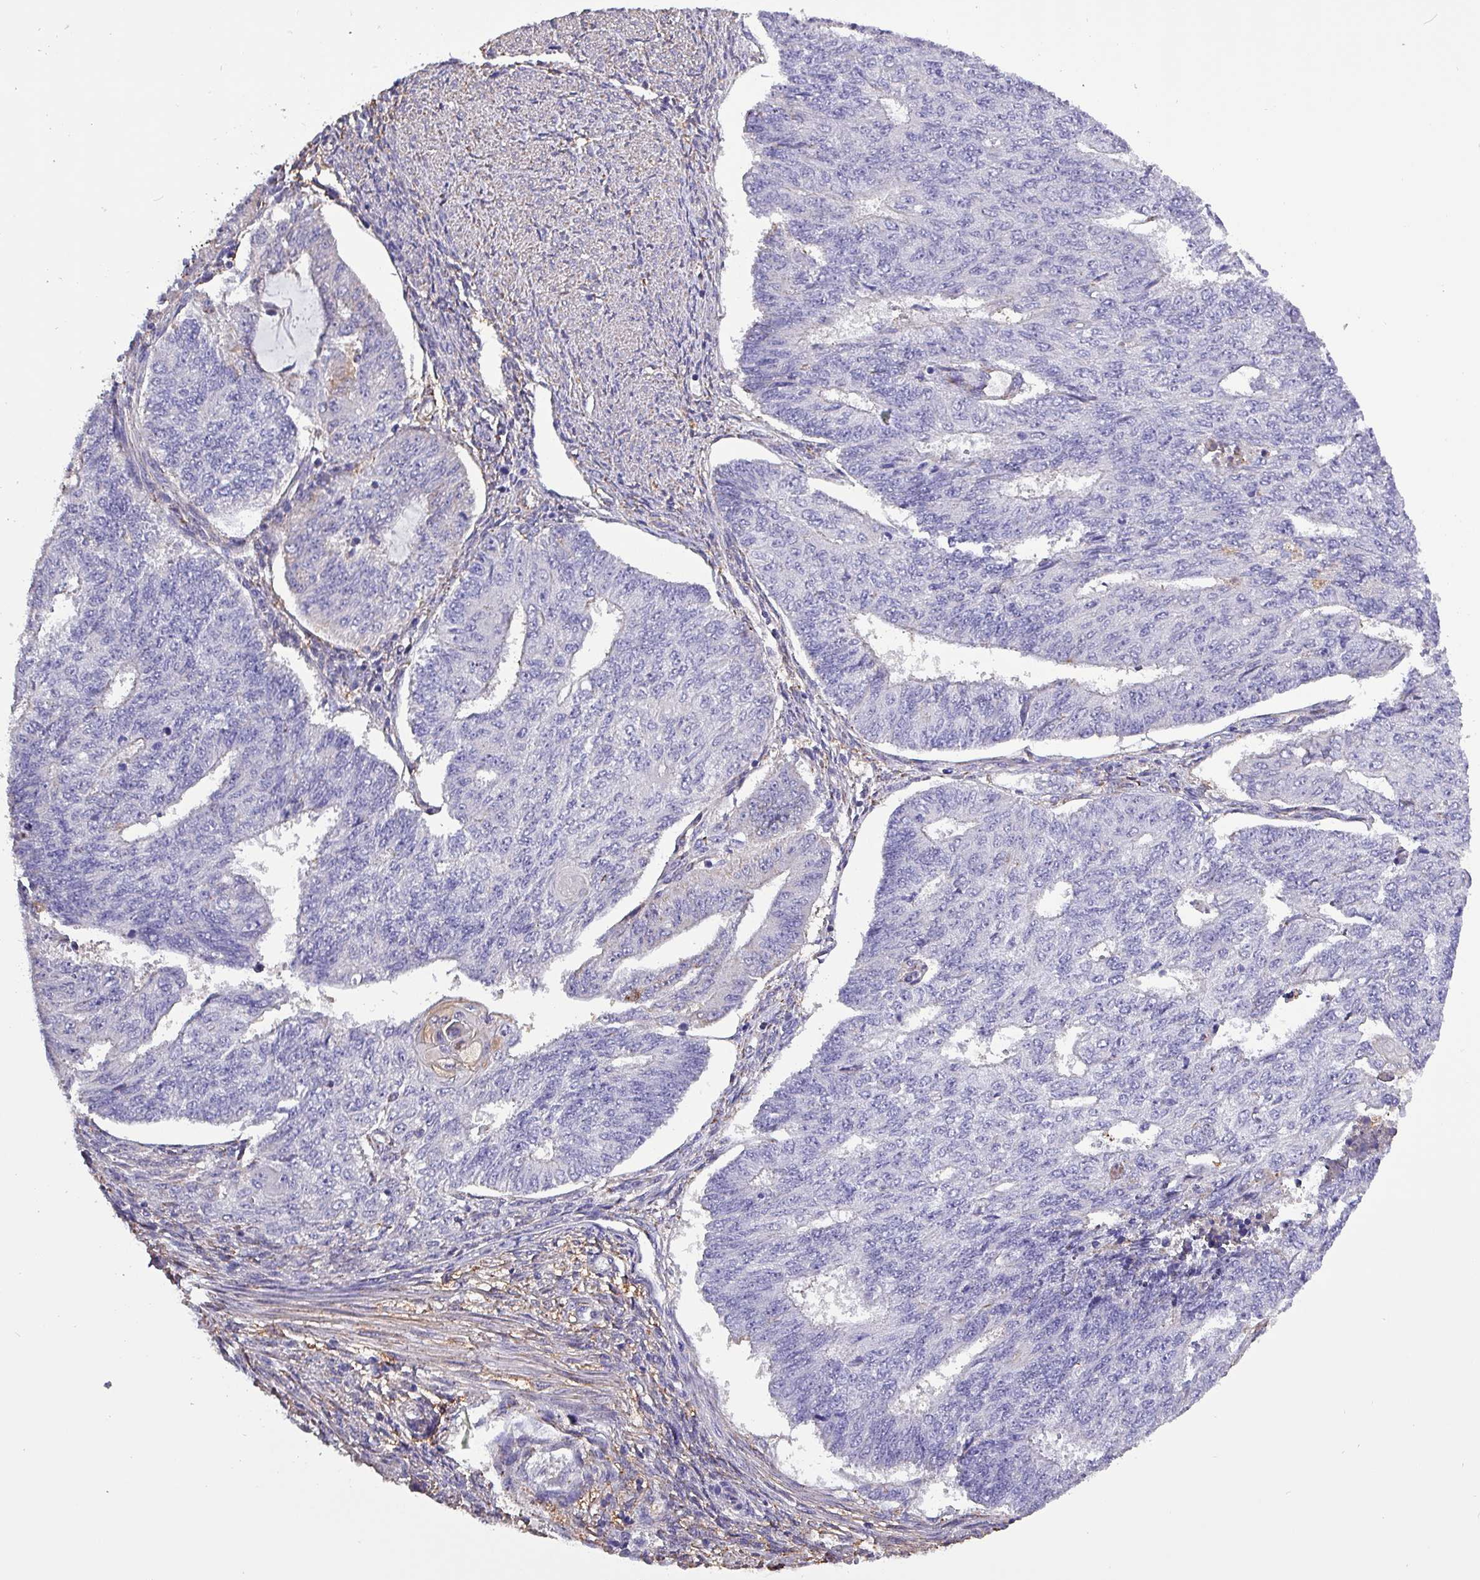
{"staining": {"intensity": "negative", "quantity": "none", "location": "none"}, "tissue": "endometrial cancer", "cell_type": "Tumor cells", "image_type": "cancer", "snomed": [{"axis": "morphology", "description": "Adenocarcinoma, NOS"}, {"axis": "topography", "description": "Endometrium"}], "caption": "Immunohistochemistry histopathology image of human endometrial adenocarcinoma stained for a protein (brown), which reveals no positivity in tumor cells.", "gene": "HTRA4", "patient": {"sex": "female", "age": 32}}